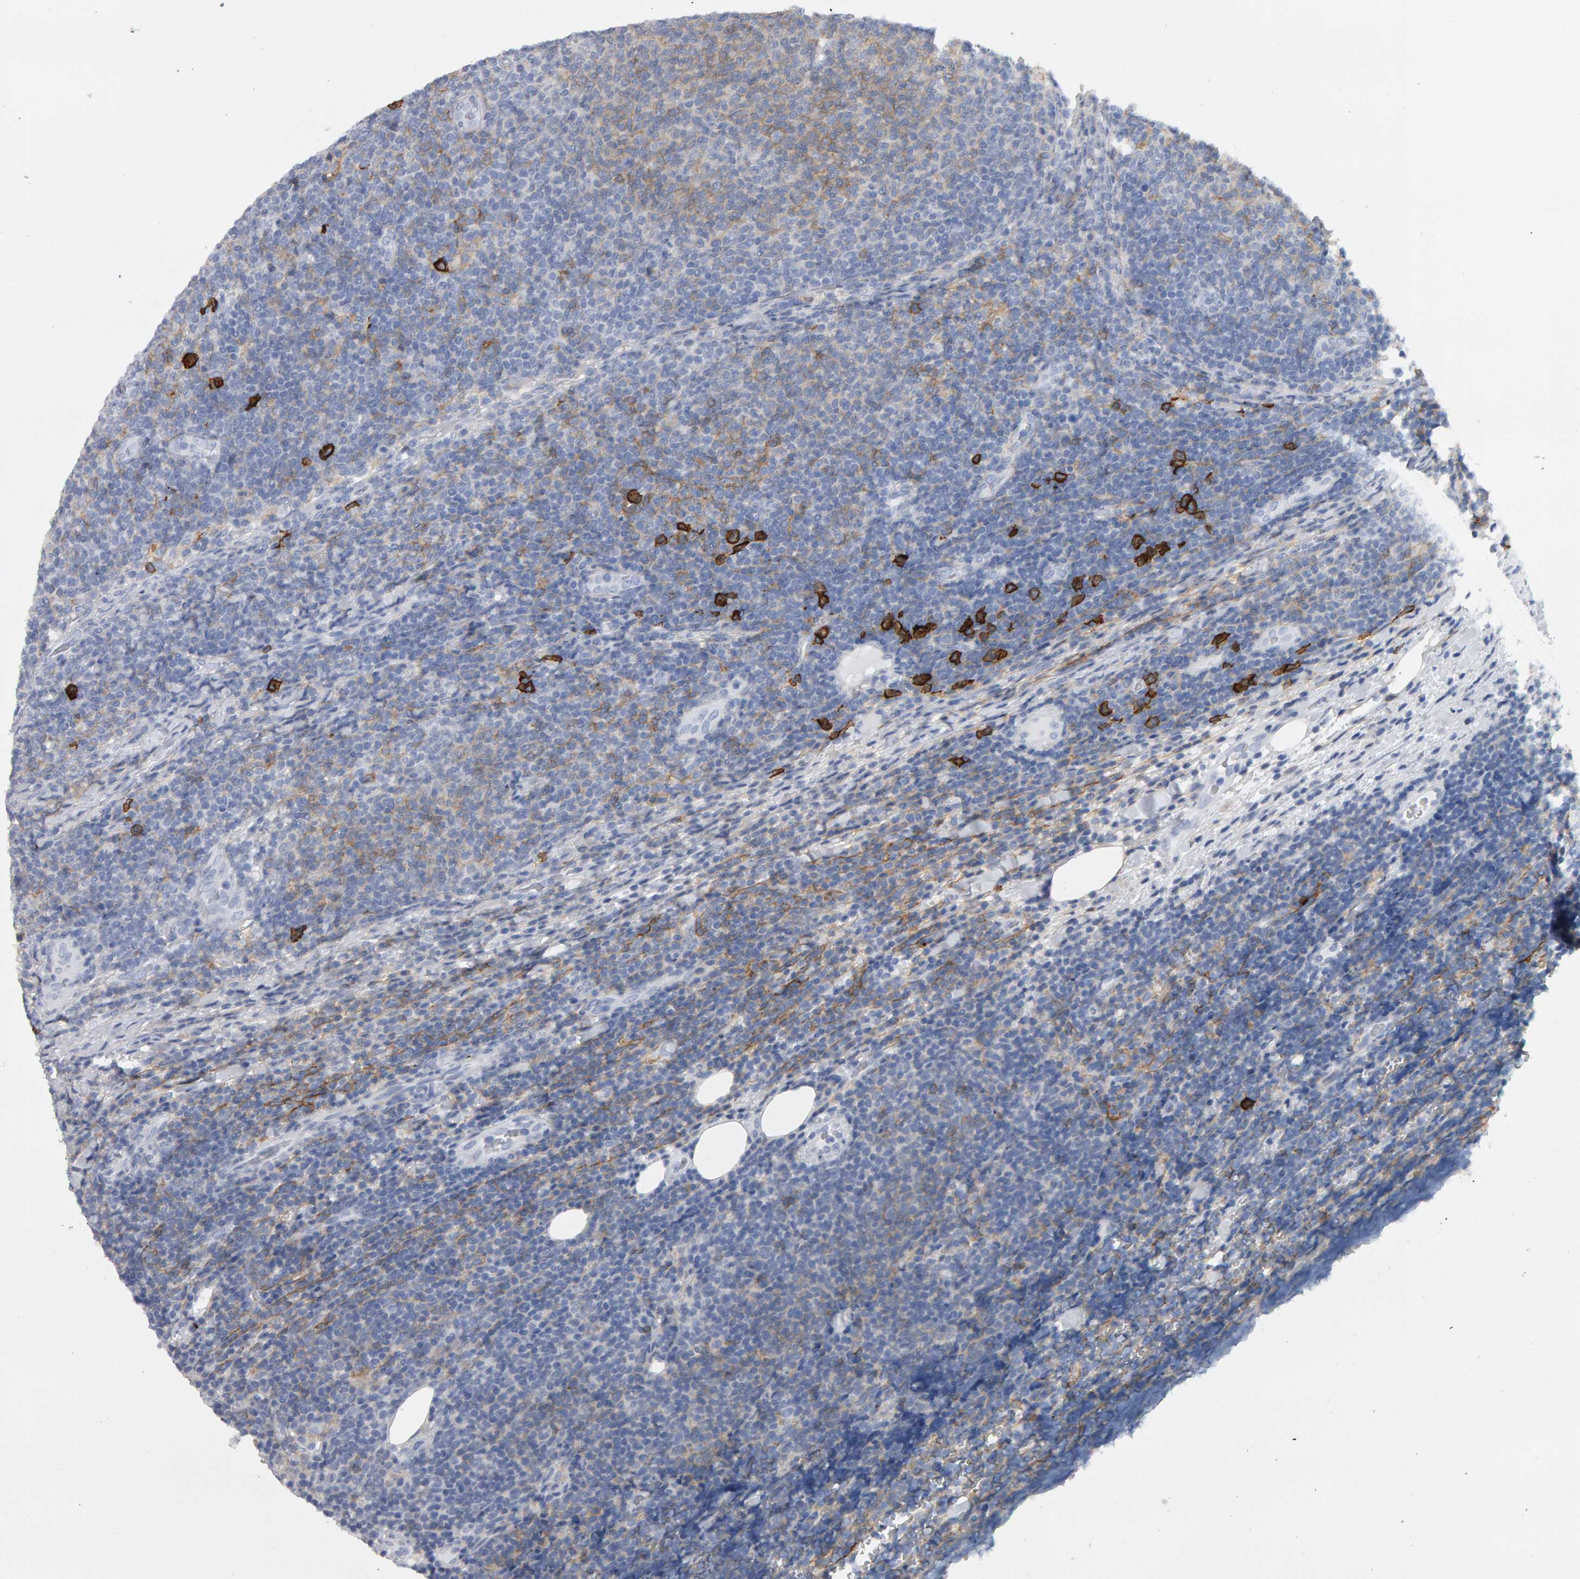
{"staining": {"intensity": "weak", "quantity": "<25%", "location": "cytoplasmic/membranous"}, "tissue": "lymphoma", "cell_type": "Tumor cells", "image_type": "cancer", "snomed": [{"axis": "morphology", "description": "Malignant lymphoma, non-Hodgkin's type, Low grade"}, {"axis": "topography", "description": "Lymph node"}], "caption": "Immunohistochemical staining of human low-grade malignant lymphoma, non-Hodgkin's type shows no significant expression in tumor cells.", "gene": "CD38", "patient": {"sex": "male", "age": 66}}